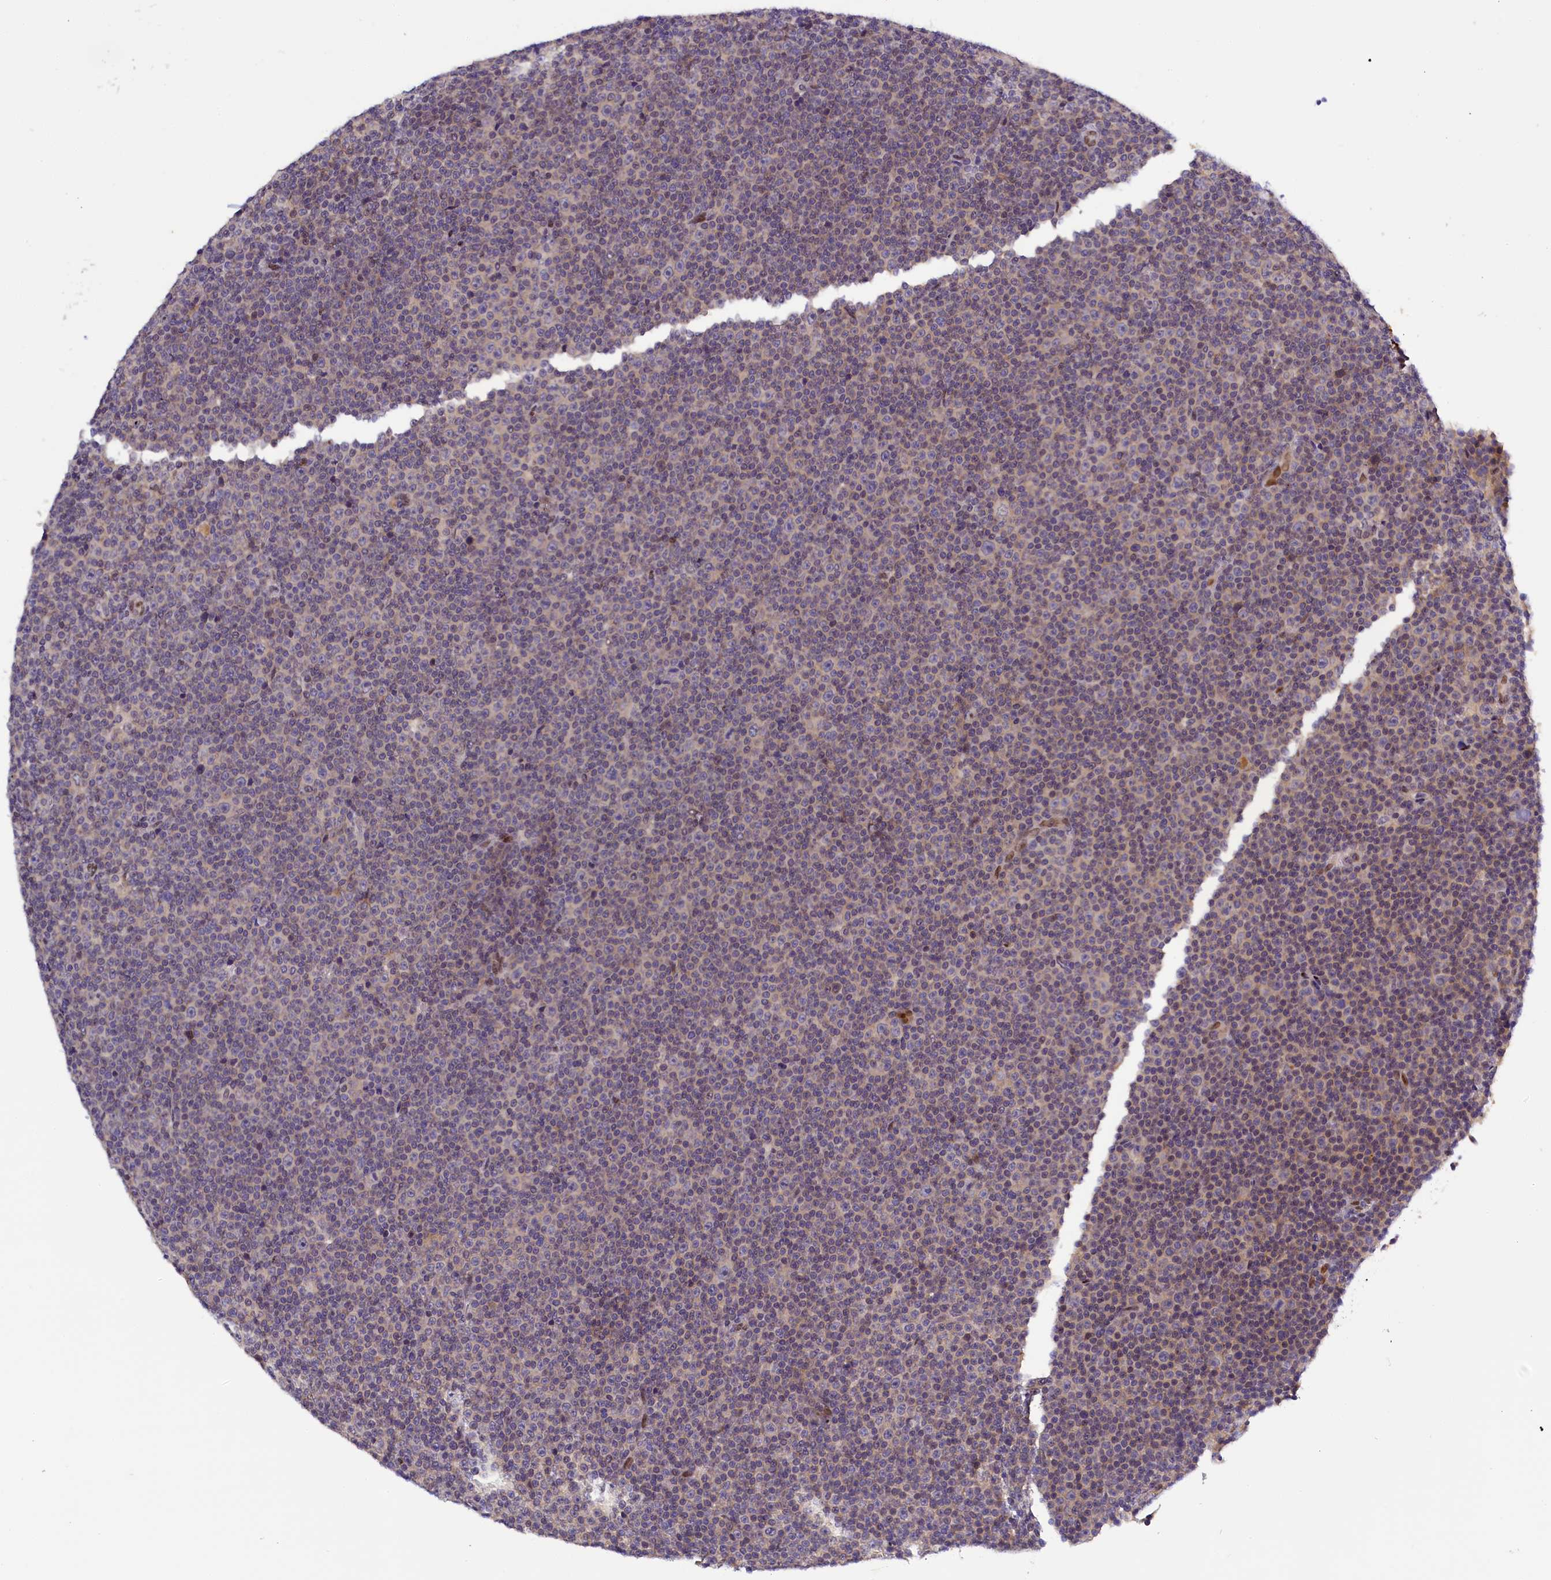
{"staining": {"intensity": "weak", "quantity": "25%-75%", "location": "cytoplasmic/membranous"}, "tissue": "lymphoma", "cell_type": "Tumor cells", "image_type": "cancer", "snomed": [{"axis": "morphology", "description": "Malignant lymphoma, non-Hodgkin's type, Low grade"}, {"axis": "topography", "description": "Lymph node"}], "caption": "A photomicrograph showing weak cytoplasmic/membranous positivity in approximately 25%-75% of tumor cells in lymphoma, as visualized by brown immunohistochemical staining.", "gene": "ENKD1", "patient": {"sex": "female", "age": 67}}